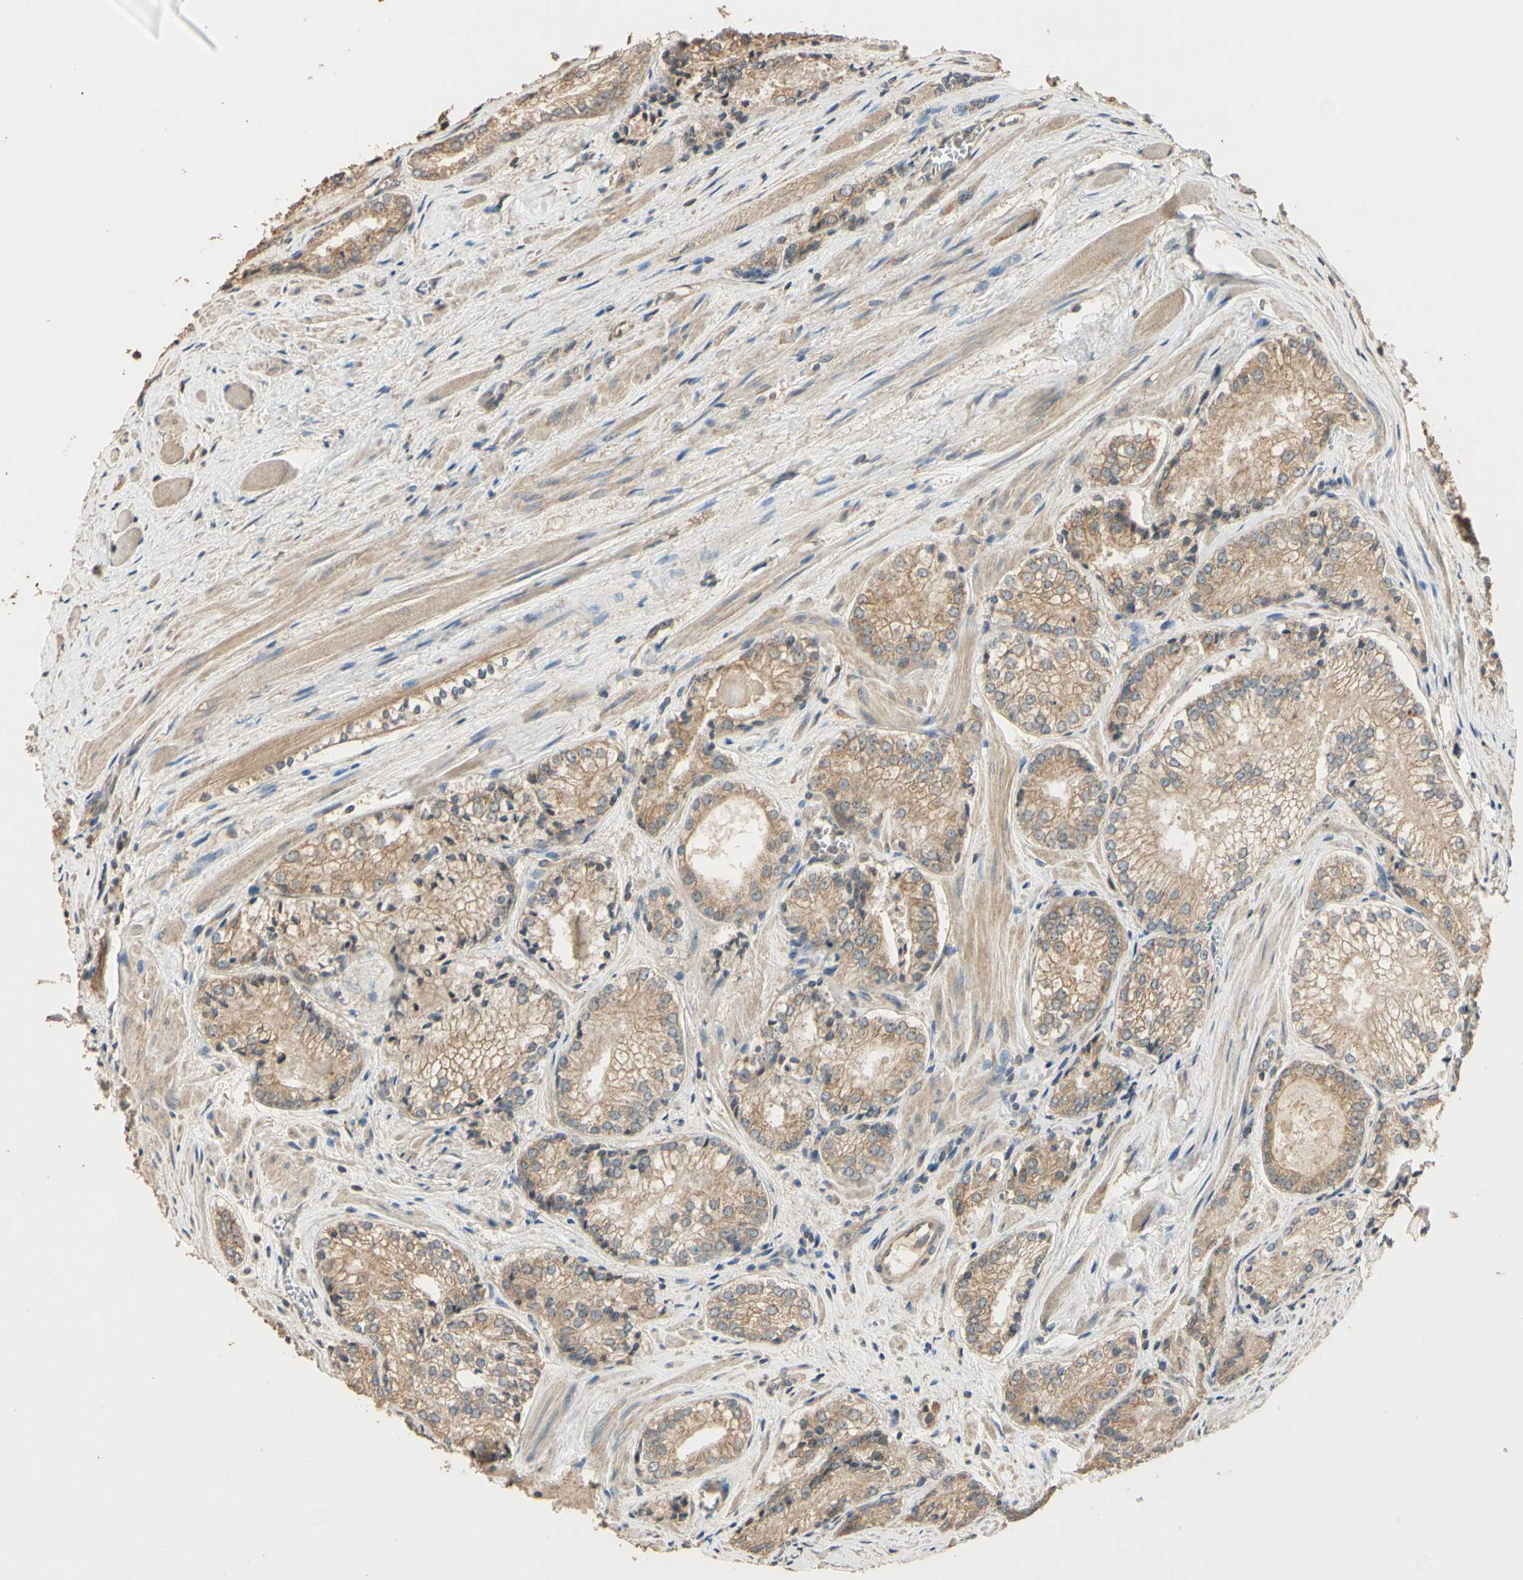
{"staining": {"intensity": "moderate", "quantity": ">75%", "location": "cytoplasmic/membranous"}, "tissue": "prostate cancer", "cell_type": "Tumor cells", "image_type": "cancer", "snomed": [{"axis": "morphology", "description": "Adenocarcinoma, Low grade"}, {"axis": "topography", "description": "Prostate"}], "caption": "Brown immunohistochemical staining in prostate adenocarcinoma (low-grade) demonstrates moderate cytoplasmic/membranous expression in approximately >75% of tumor cells.", "gene": "STX18", "patient": {"sex": "male", "age": 60}}